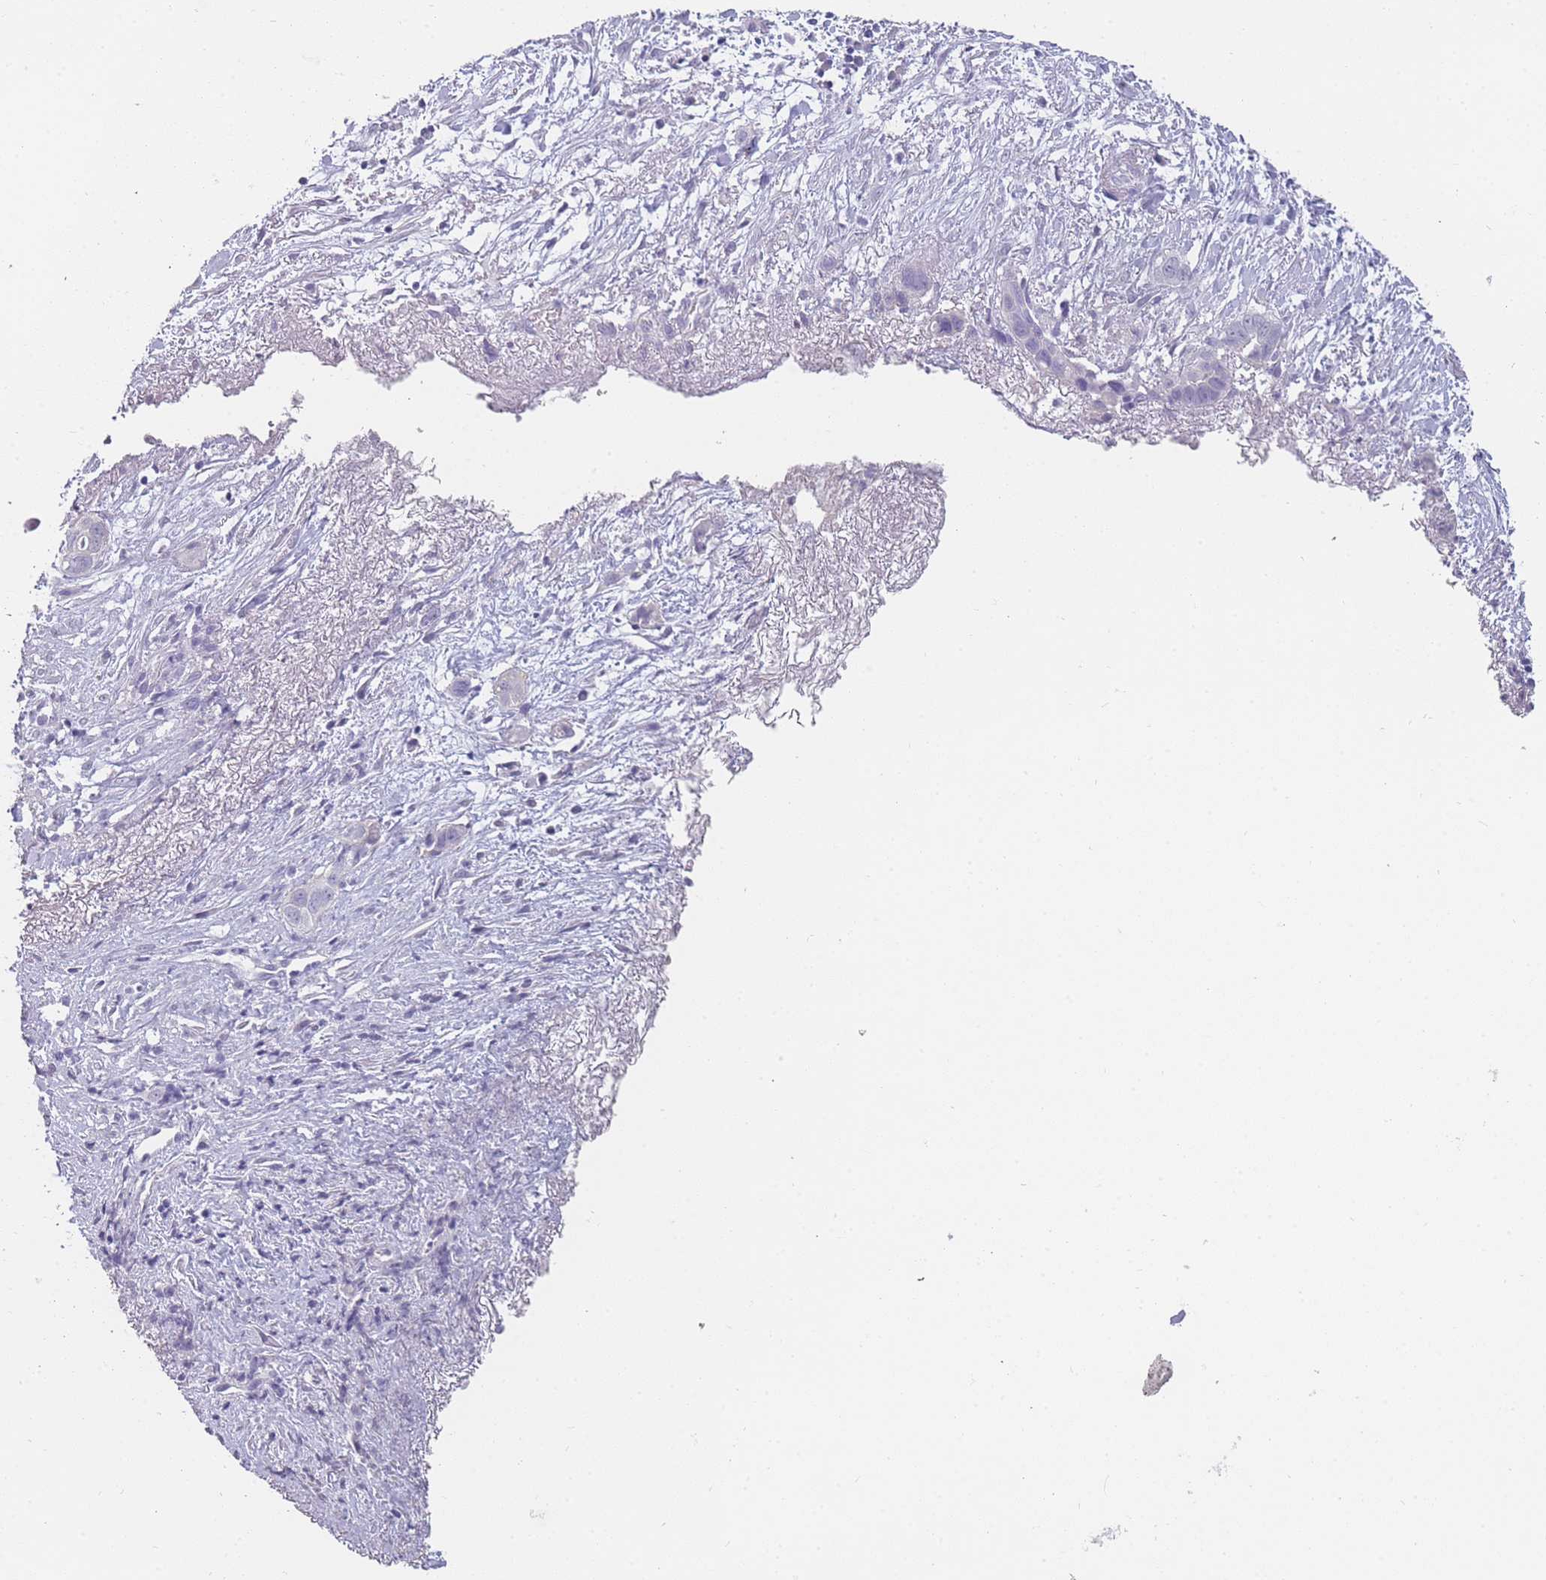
{"staining": {"intensity": "negative", "quantity": "none", "location": "none"}, "tissue": "liver cancer", "cell_type": "Tumor cells", "image_type": "cancer", "snomed": [{"axis": "morphology", "description": "Cholangiocarcinoma"}, {"axis": "topography", "description": "Liver"}], "caption": "Protein analysis of liver cancer displays no significant staining in tumor cells. (DAB (3,3'-diaminobenzidine) immunohistochemistry visualized using brightfield microscopy, high magnification).", "gene": "INS", "patient": {"sex": "female", "age": 79}}